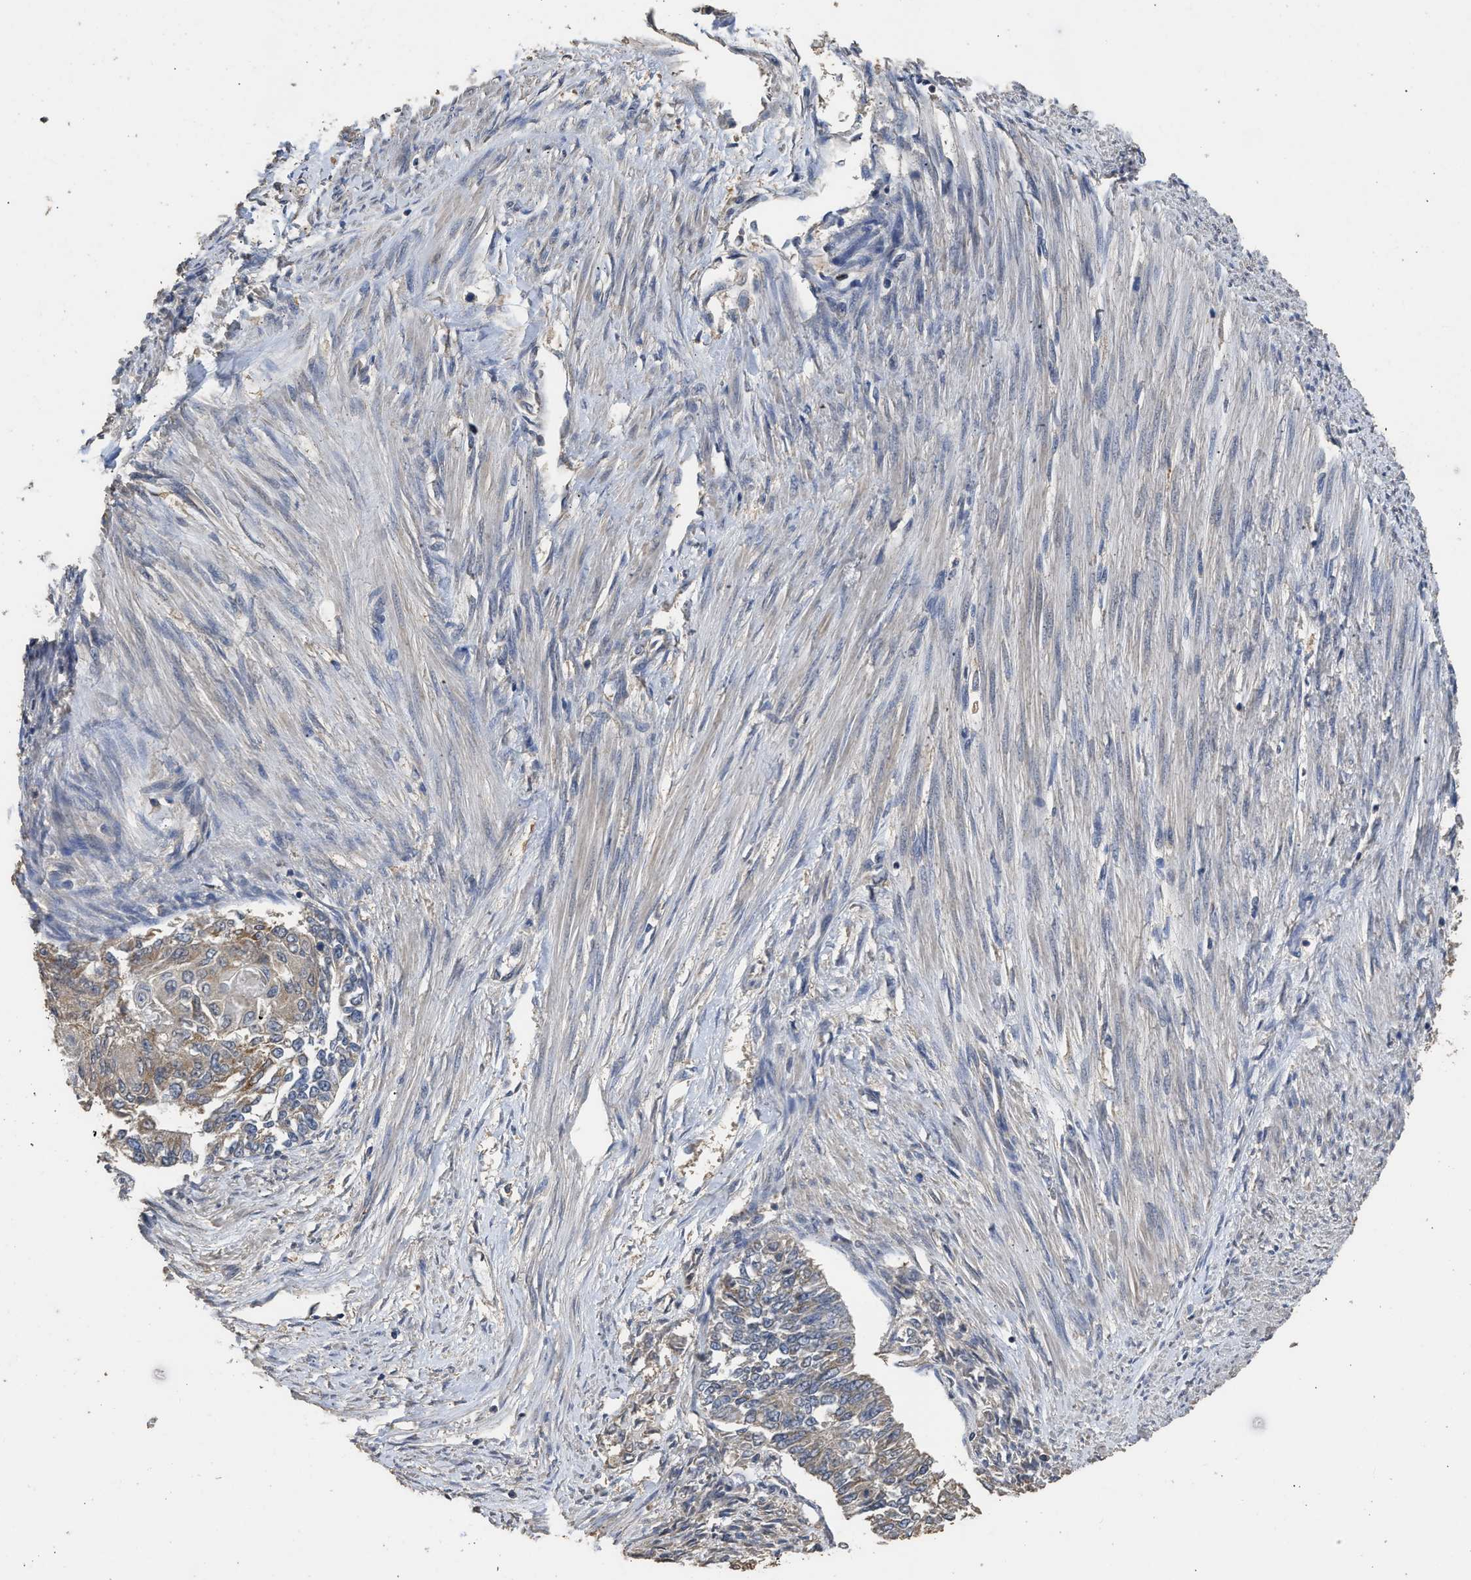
{"staining": {"intensity": "moderate", "quantity": "25%-75%", "location": "cytoplasmic/membranous"}, "tissue": "endometrial cancer", "cell_type": "Tumor cells", "image_type": "cancer", "snomed": [{"axis": "morphology", "description": "Adenocarcinoma, NOS"}, {"axis": "topography", "description": "Endometrium"}], "caption": "Protein staining of endometrial adenocarcinoma tissue exhibits moderate cytoplasmic/membranous expression in approximately 25%-75% of tumor cells.", "gene": "SPINT2", "patient": {"sex": "female", "age": 32}}